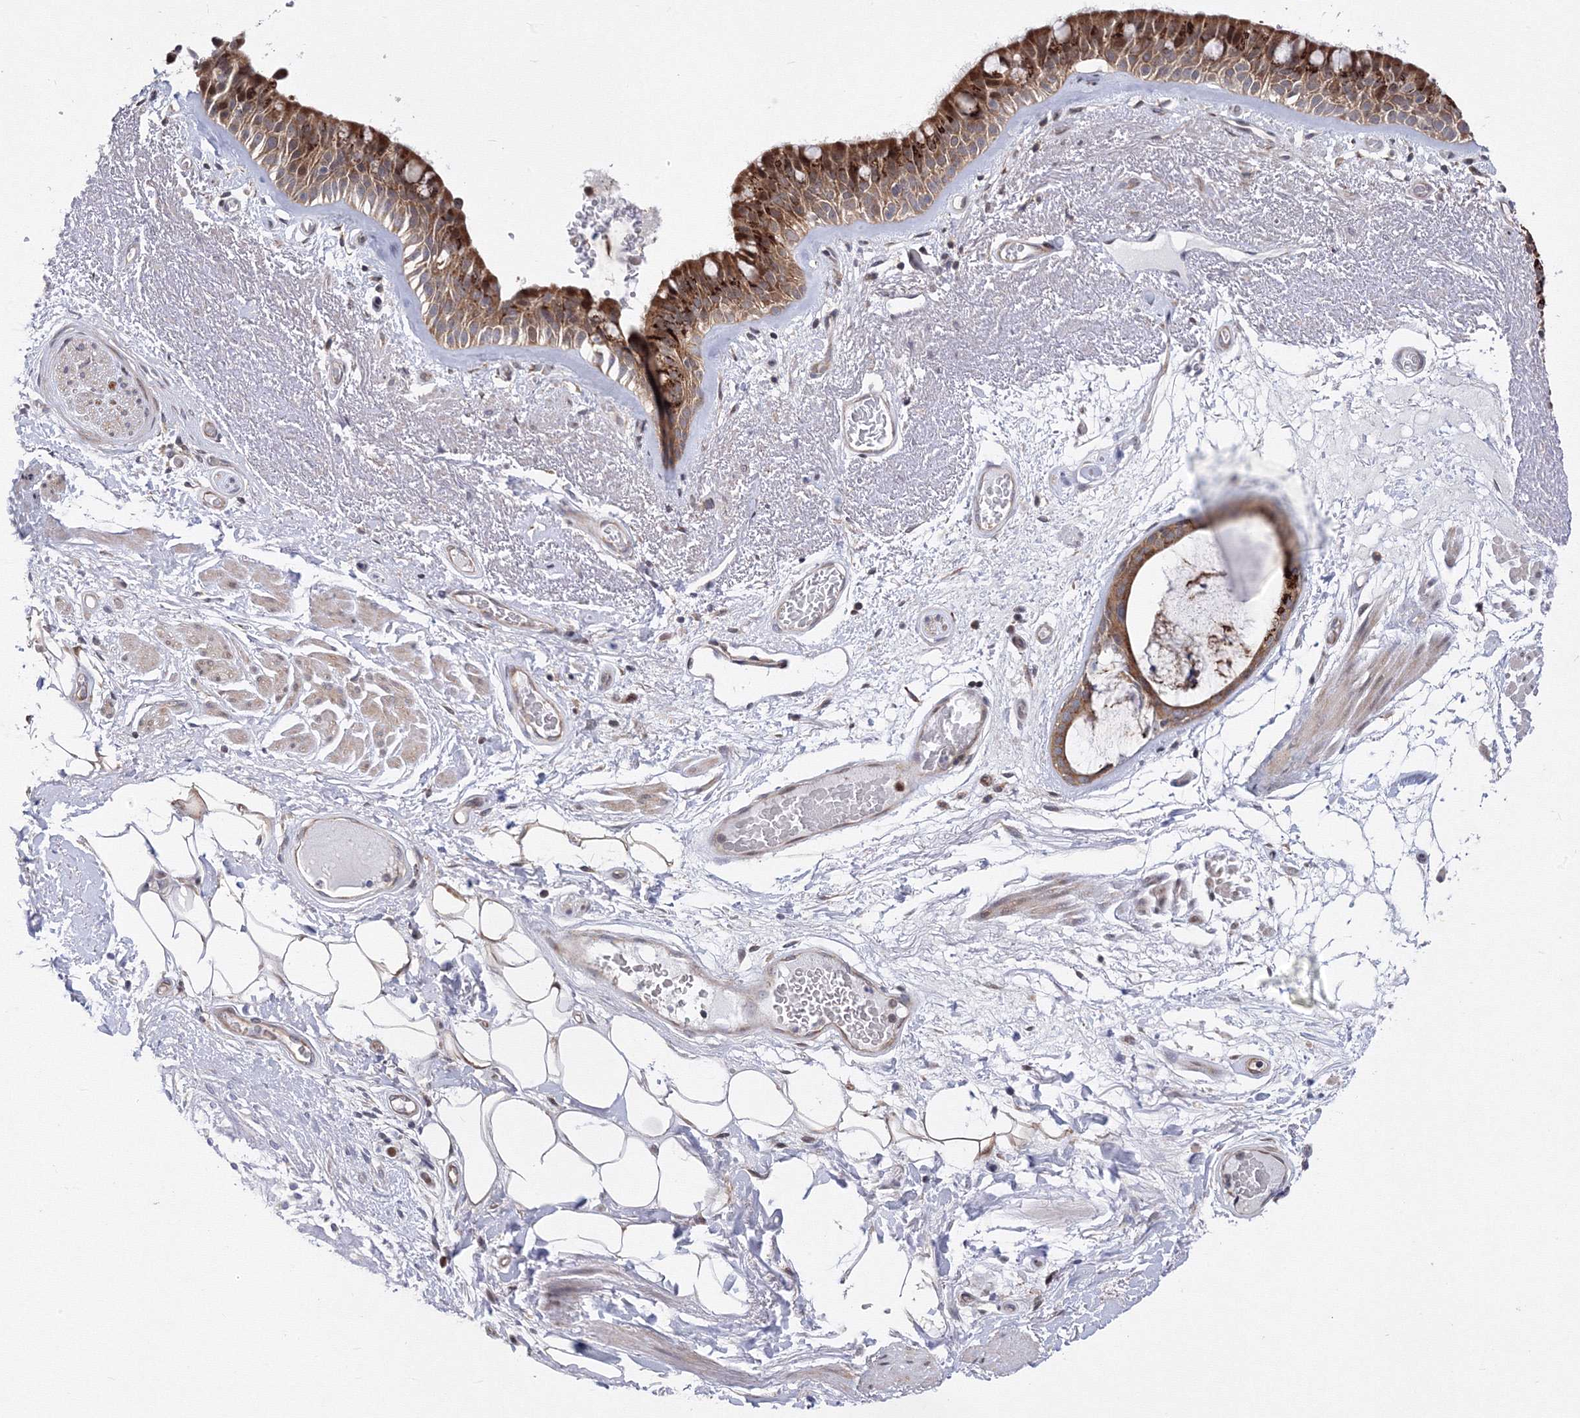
{"staining": {"intensity": "strong", "quantity": ">75%", "location": "cytoplasmic/membranous"}, "tissue": "bronchus", "cell_type": "Respiratory epithelial cells", "image_type": "normal", "snomed": [{"axis": "morphology", "description": "Normal tissue, NOS"}, {"axis": "morphology", "description": "Squamous cell carcinoma, NOS"}, {"axis": "topography", "description": "Lymph node"}, {"axis": "topography", "description": "Bronchus"}, {"axis": "topography", "description": "Lung"}], "caption": "Immunohistochemistry (IHC) histopathology image of normal human bronchus stained for a protein (brown), which displays high levels of strong cytoplasmic/membranous expression in about >75% of respiratory epithelial cells.", "gene": "GPN1", "patient": {"sex": "male", "age": 66}}